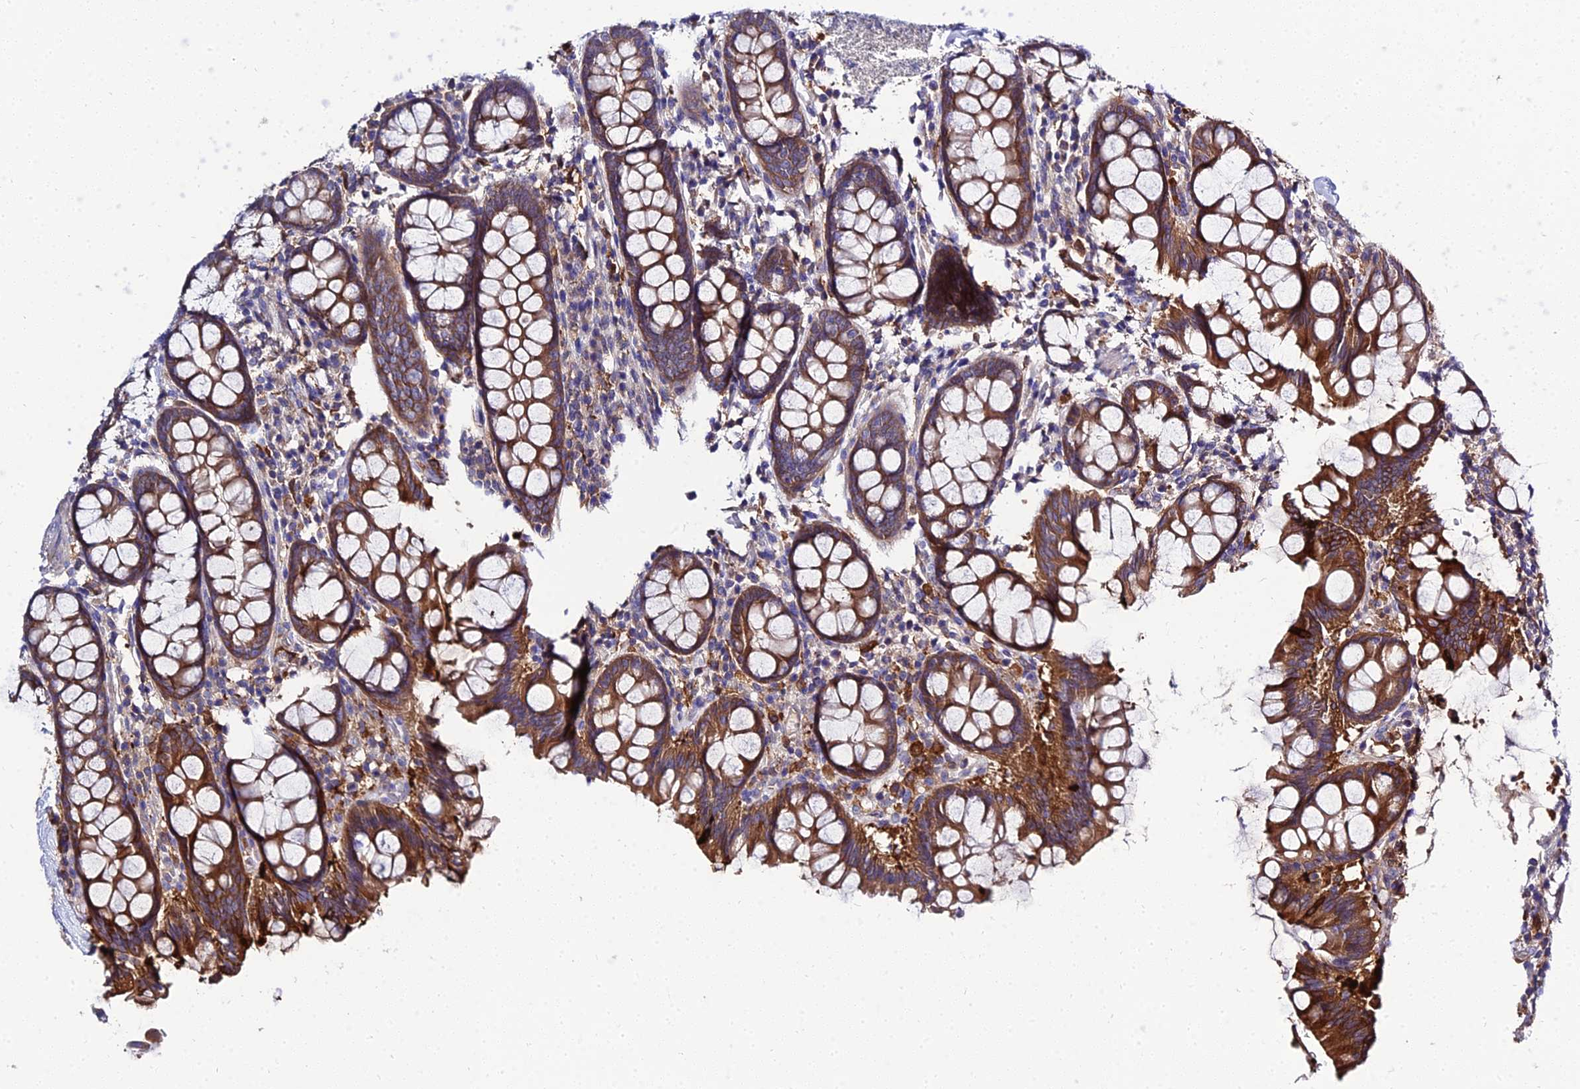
{"staining": {"intensity": "weak", "quantity": ">75%", "location": "cytoplasmic/membranous"}, "tissue": "colon", "cell_type": "Endothelial cells", "image_type": "normal", "snomed": [{"axis": "morphology", "description": "Normal tissue, NOS"}, {"axis": "topography", "description": "Colon"}], "caption": "Immunohistochemical staining of benign human colon demonstrates low levels of weak cytoplasmic/membranous staining in approximately >75% of endothelial cells. (DAB (3,3'-diaminobenzidine) IHC with brightfield microscopy, high magnification).", "gene": "C2orf69", "patient": {"sex": "female", "age": 79}}